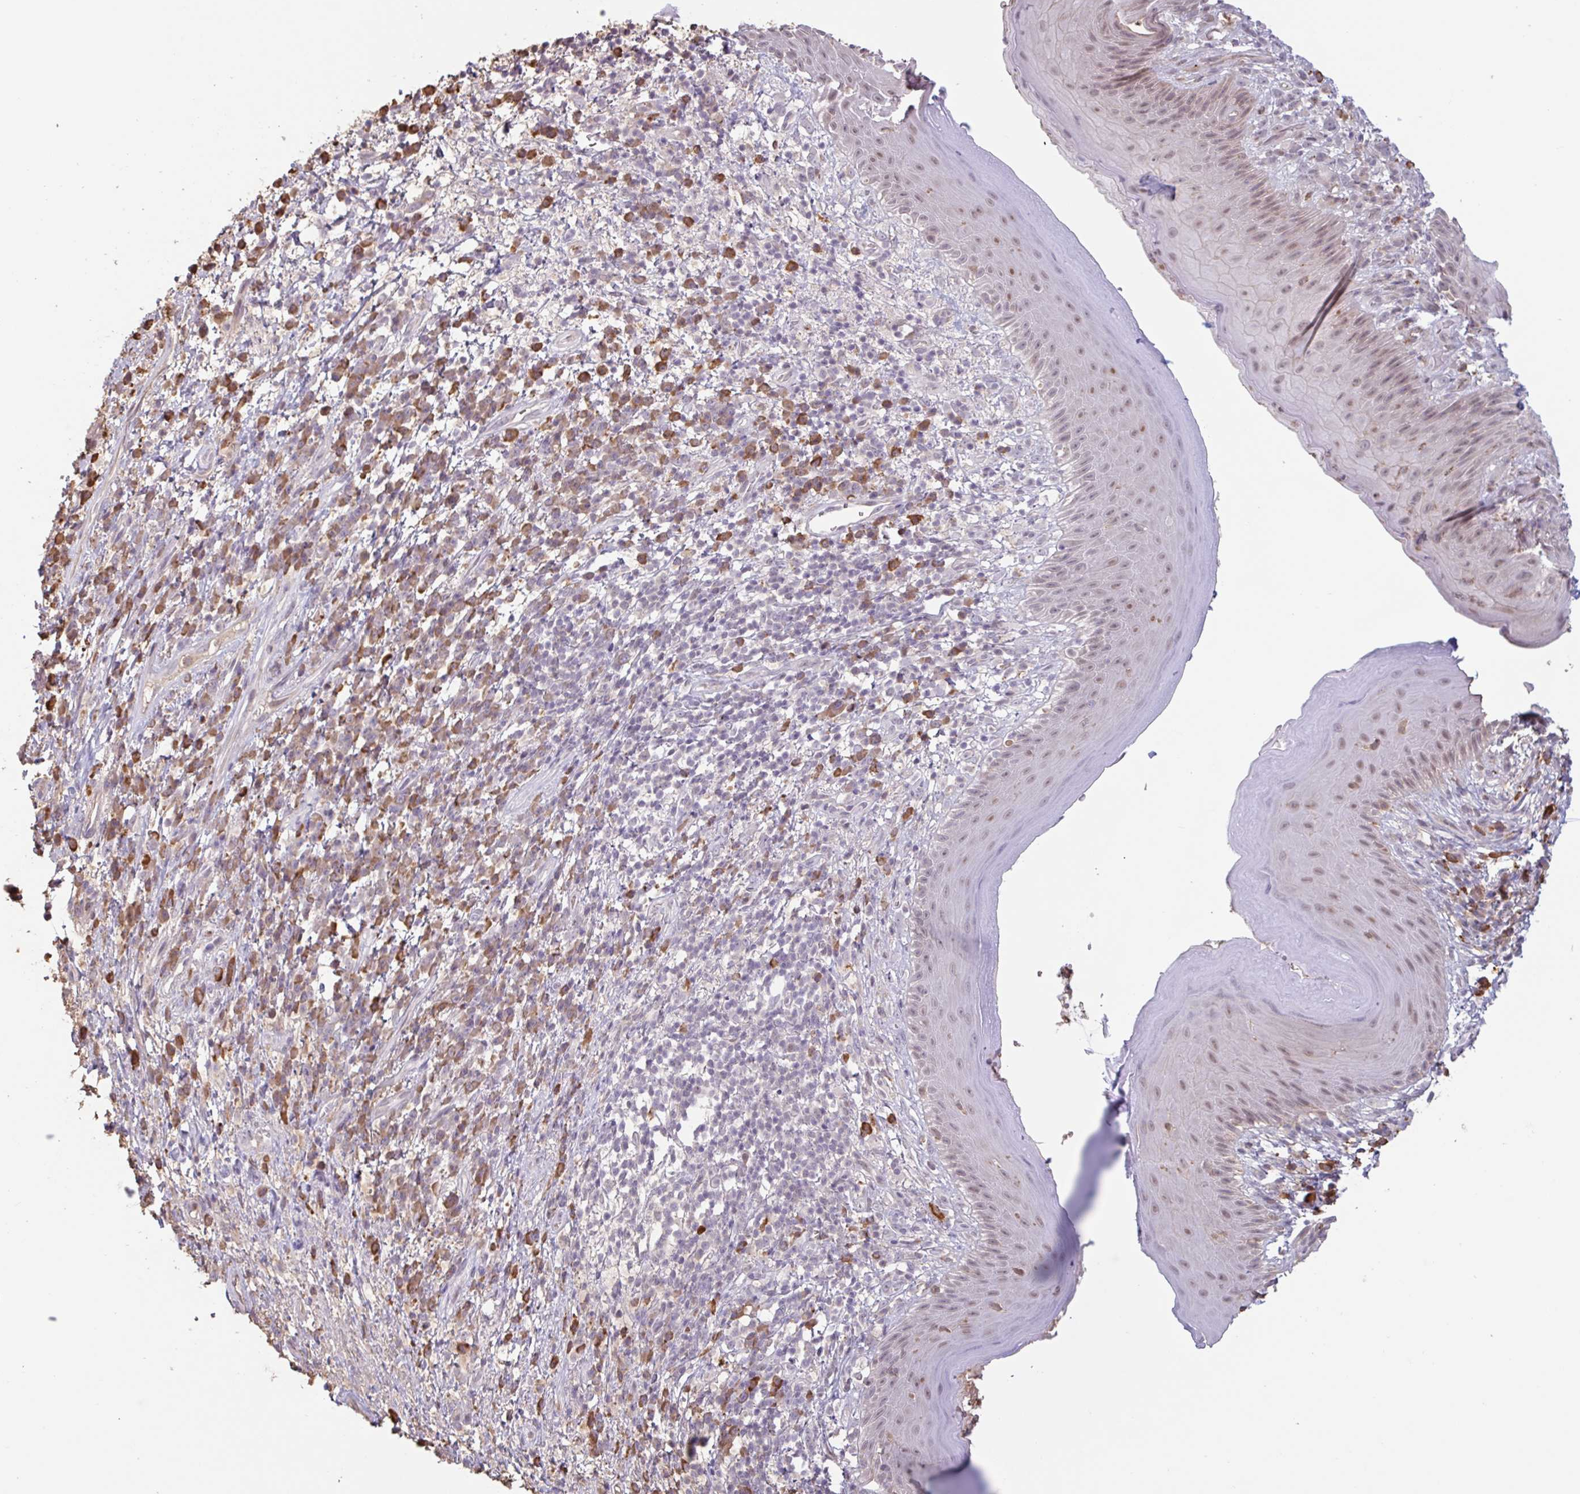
{"staining": {"intensity": "weak", "quantity": ">75%", "location": "nuclear"}, "tissue": "skin", "cell_type": "Epidermal cells", "image_type": "normal", "snomed": [{"axis": "morphology", "description": "Normal tissue, NOS"}, {"axis": "topography", "description": "Anal"}], "caption": "Protein expression by IHC reveals weak nuclear positivity in about >75% of epidermal cells in benign skin.", "gene": "TAF1D", "patient": {"sex": "male", "age": 78}}